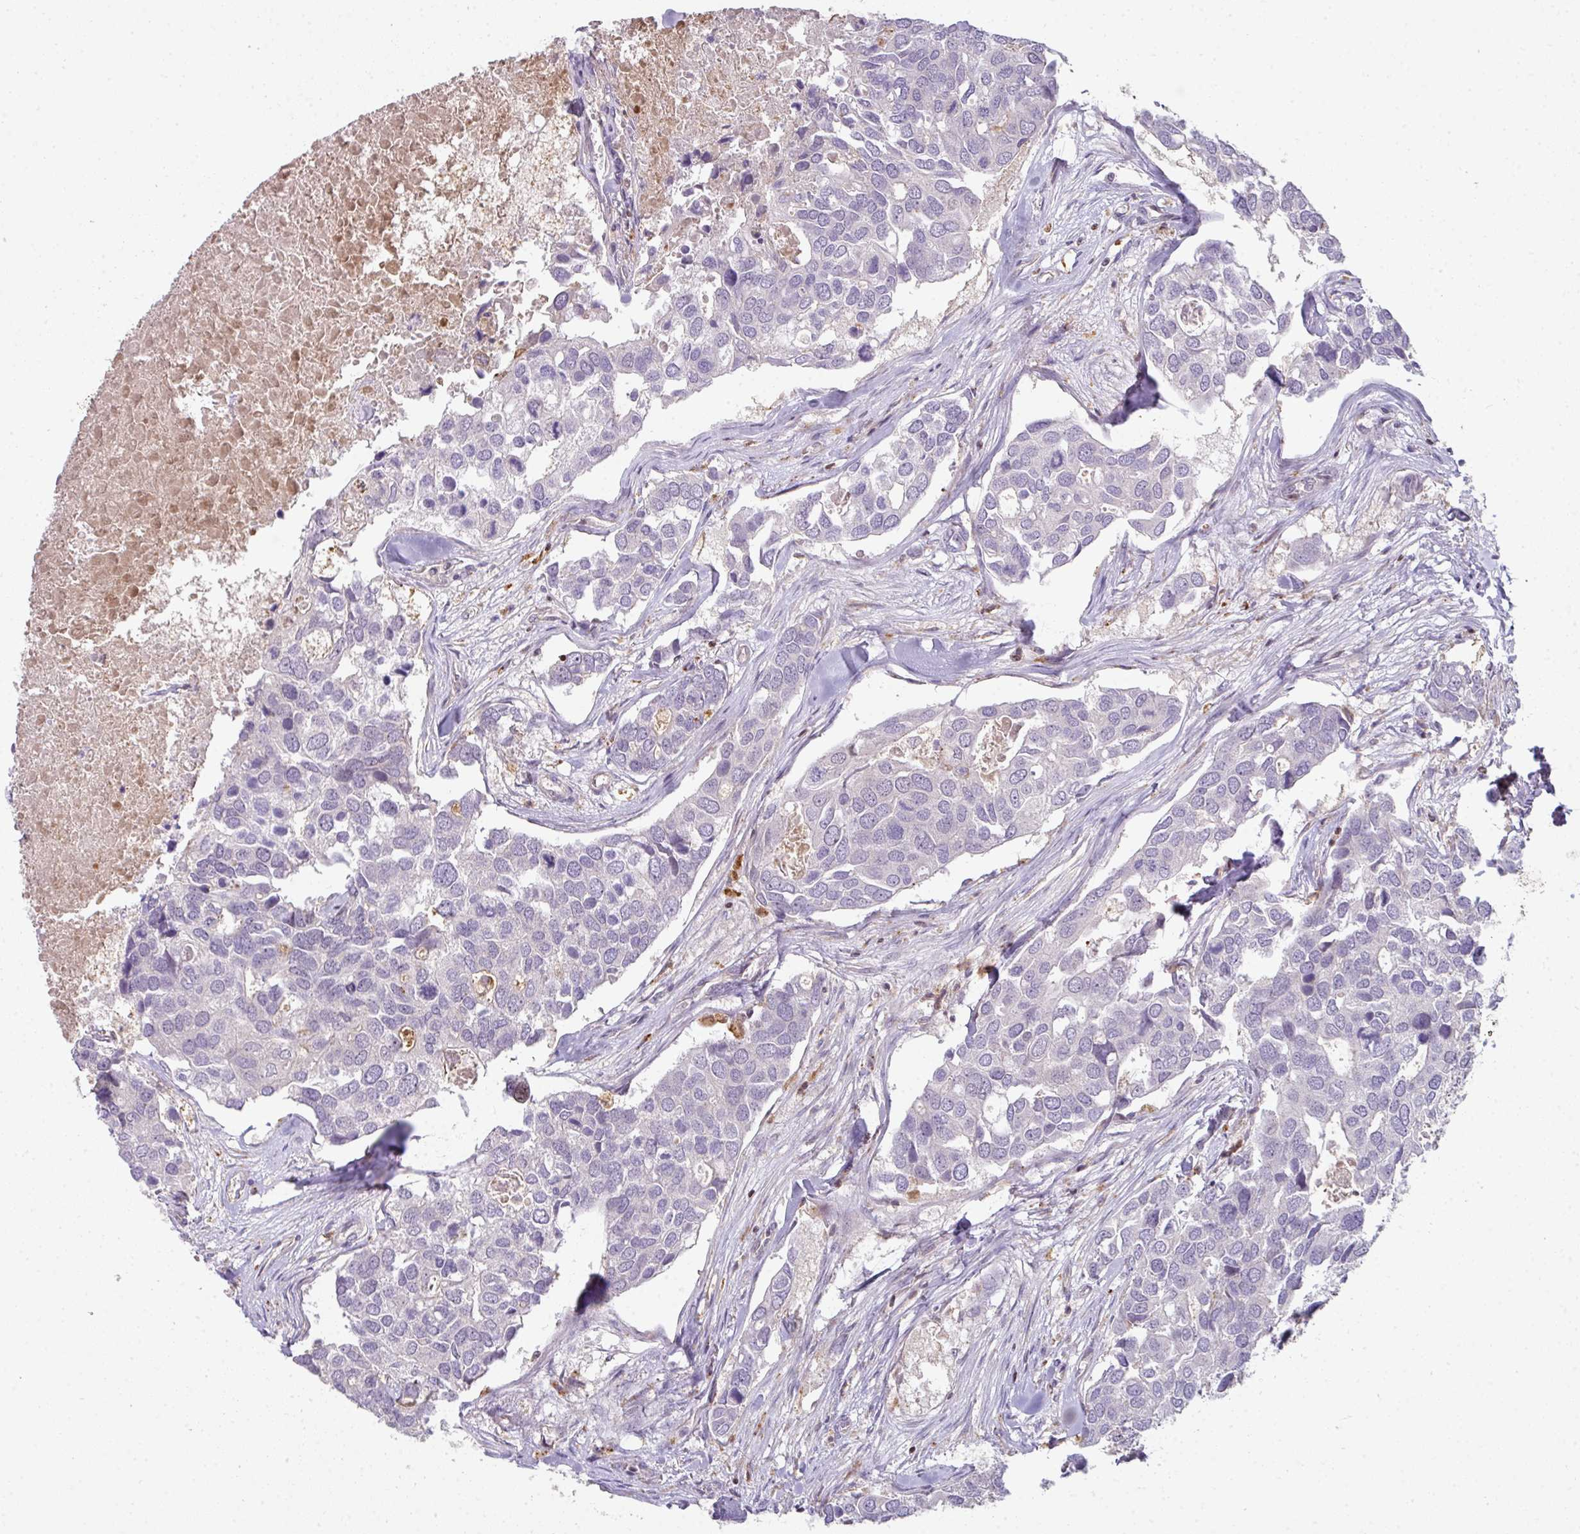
{"staining": {"intensity": "negative", "quantity": "none", "location": "none"}, "tissue": "breast cancer", "cell_type": "Tumor cells", "image_type": "cancer", "snomed": [{"axis": "morphology", "description": "Duct carcinoma"}, {"axis": "topography", "description": "Breast"}], "caption": "Immunohistochemical staining of human invasive ductal carcinoma (breast) exhibits no significant positivity in tumor cells.", "gene": "STAT5A", "patient": {"sex": "female", "age": 83}}